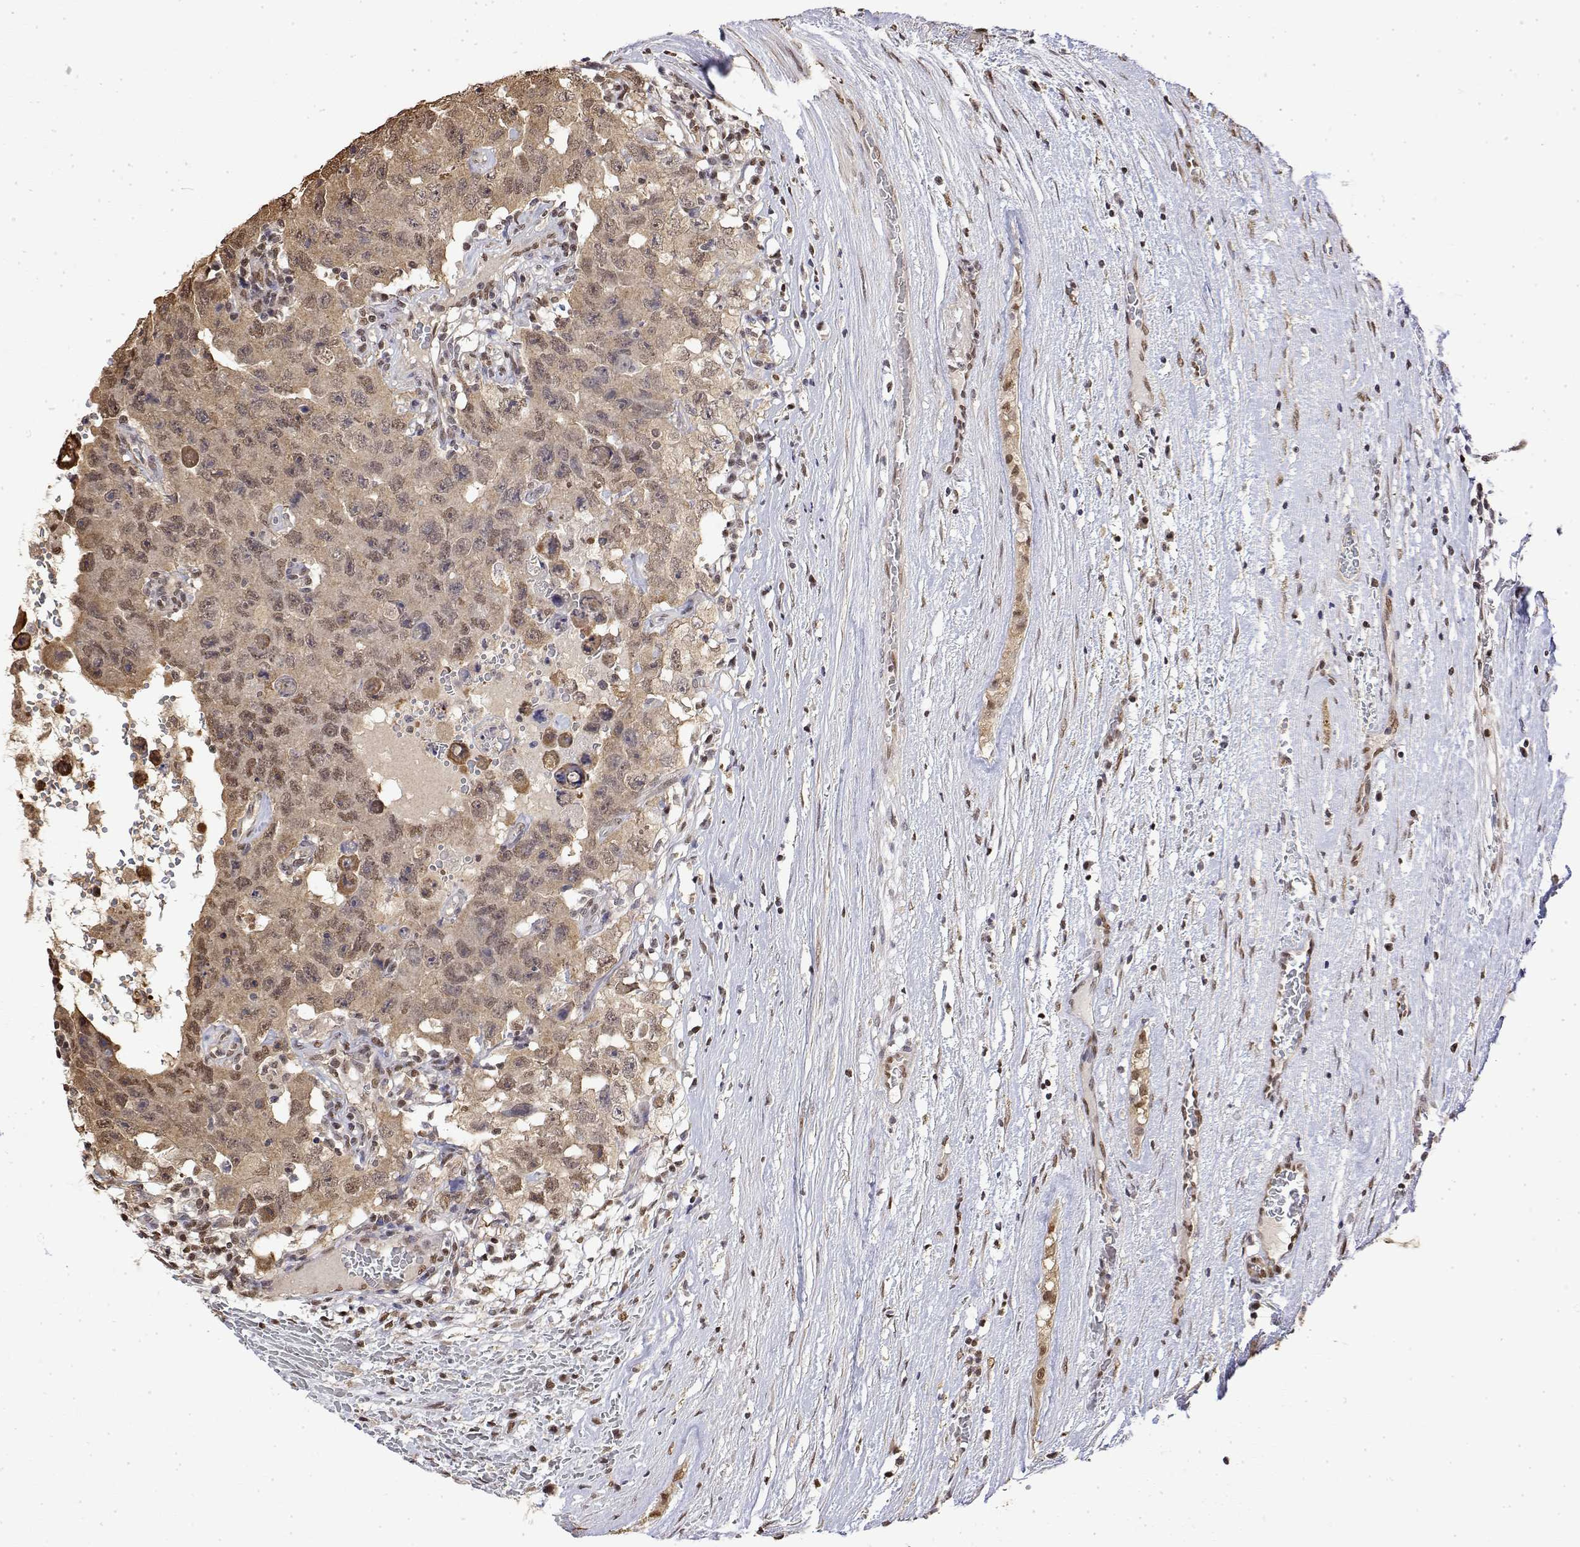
{"staining": {"intensity": "weak", "quantity": ">75%", "location": "cytoplasmic/membranous,nuclear"}, "tissue": "testis cancer", "cell_type": "Tumor cells", "image_type": "cancer", "snomed": [{"axis": "morphology", "description": "Carcinoma, Embryonal, NOS"}, {"axis": "topography", "description": "Testis"}], "caption": "Approximately >75% of tumor cells in embryonal carcinoma (testis) show weak cytoplasmic/membranous and nuclear protein staining as visualized by brown immunohistochemical staining.", "gene": "TPI1", "patient": {"sex": "male", "age": 26}}